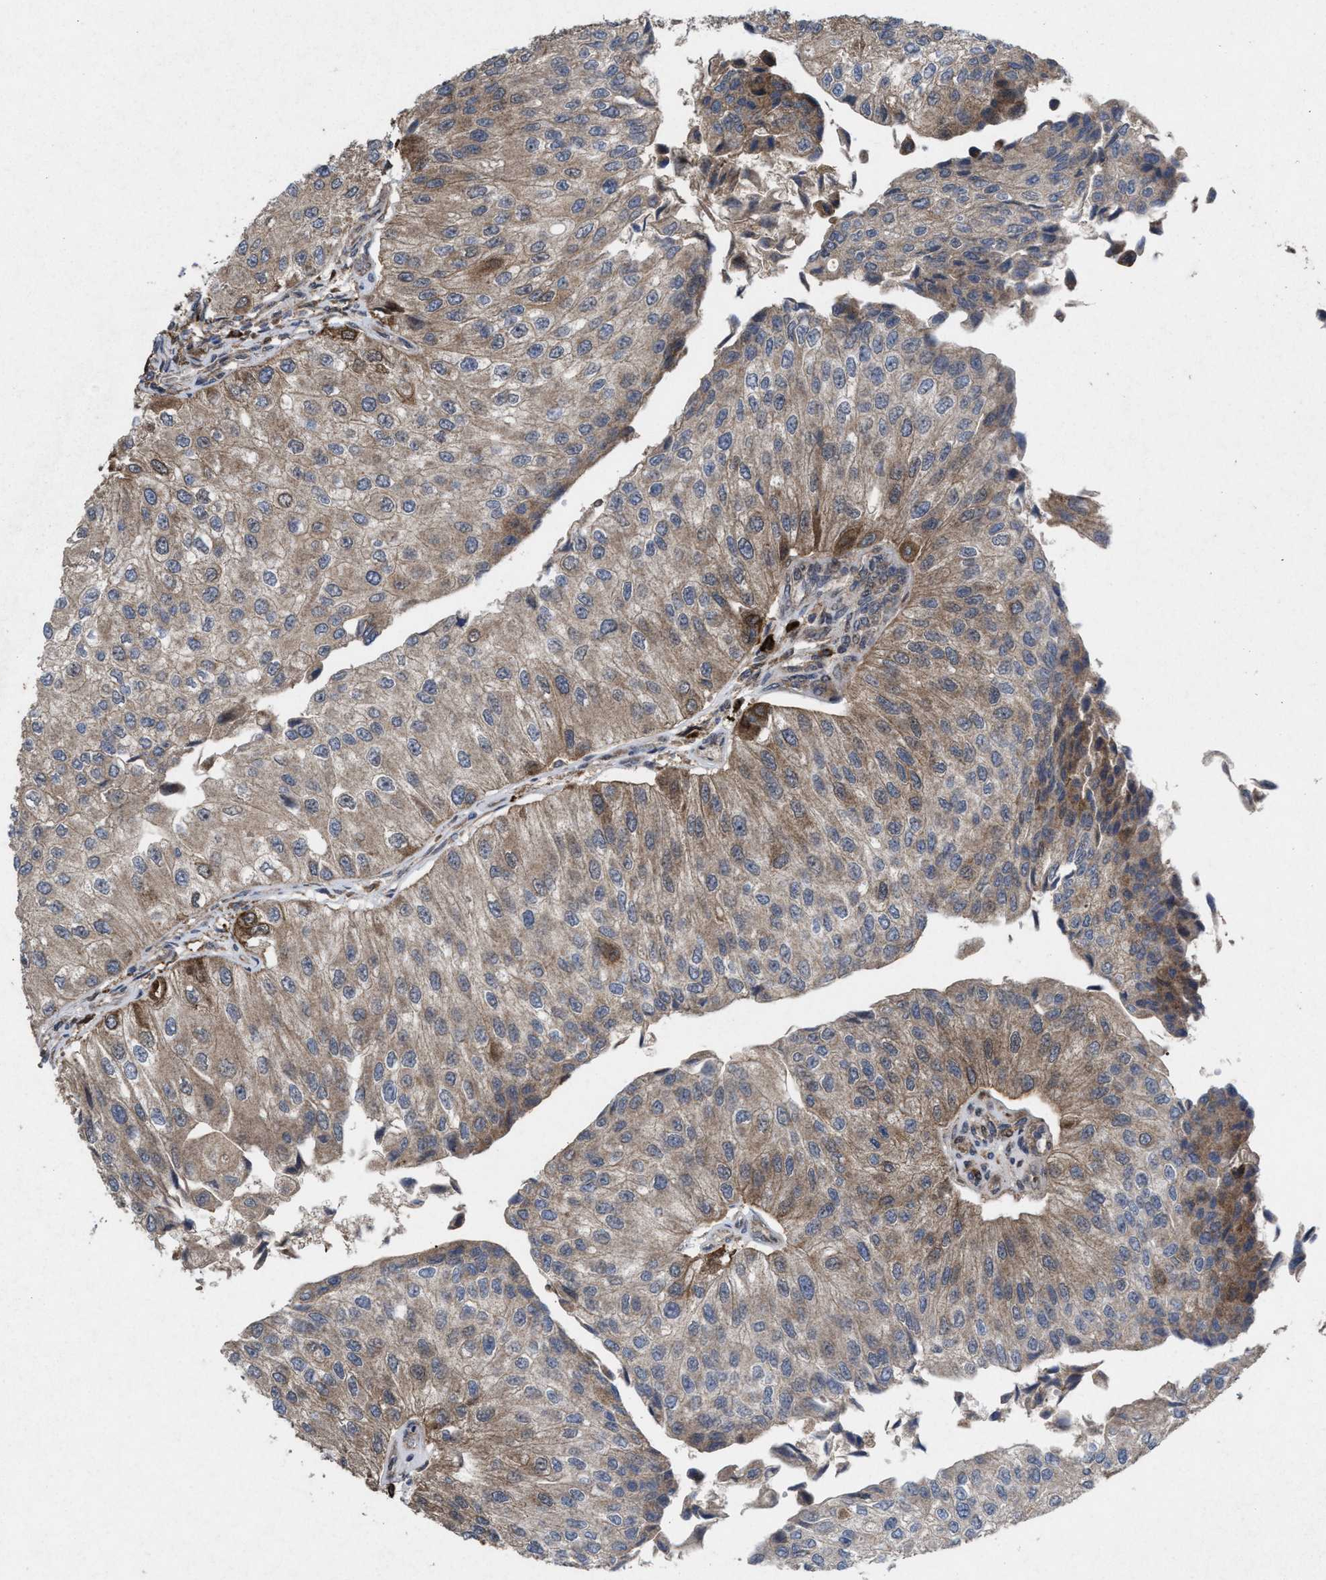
{"staining": {"intensity": "weak", "quantity": ">75%", "location": "cytoplasmic/membranous"}, "tissue": "urothelial cancer", "cell_type": "Tumor cells", "image_type": "cancer", "snomed": [{"axis": "morphology", "description": "Urothelial carcinoma, High grade"}, {"axis": "topography", "description": "Kidney"}, {"axis": "topography", "description": "Urinary bladder"}], "caption": "IHC image of neoplastic tissue: high-grade urothelial carcinoma stained using immunohistochemistry exhibits low levels of weak protein expression localized specifically in the cytoplasmic/membranous of tumor cells, appearing as a cytoplasmic/membranous brown color.", "gene": "MSI2", "patient": {"sex": "male", "age": 77}}